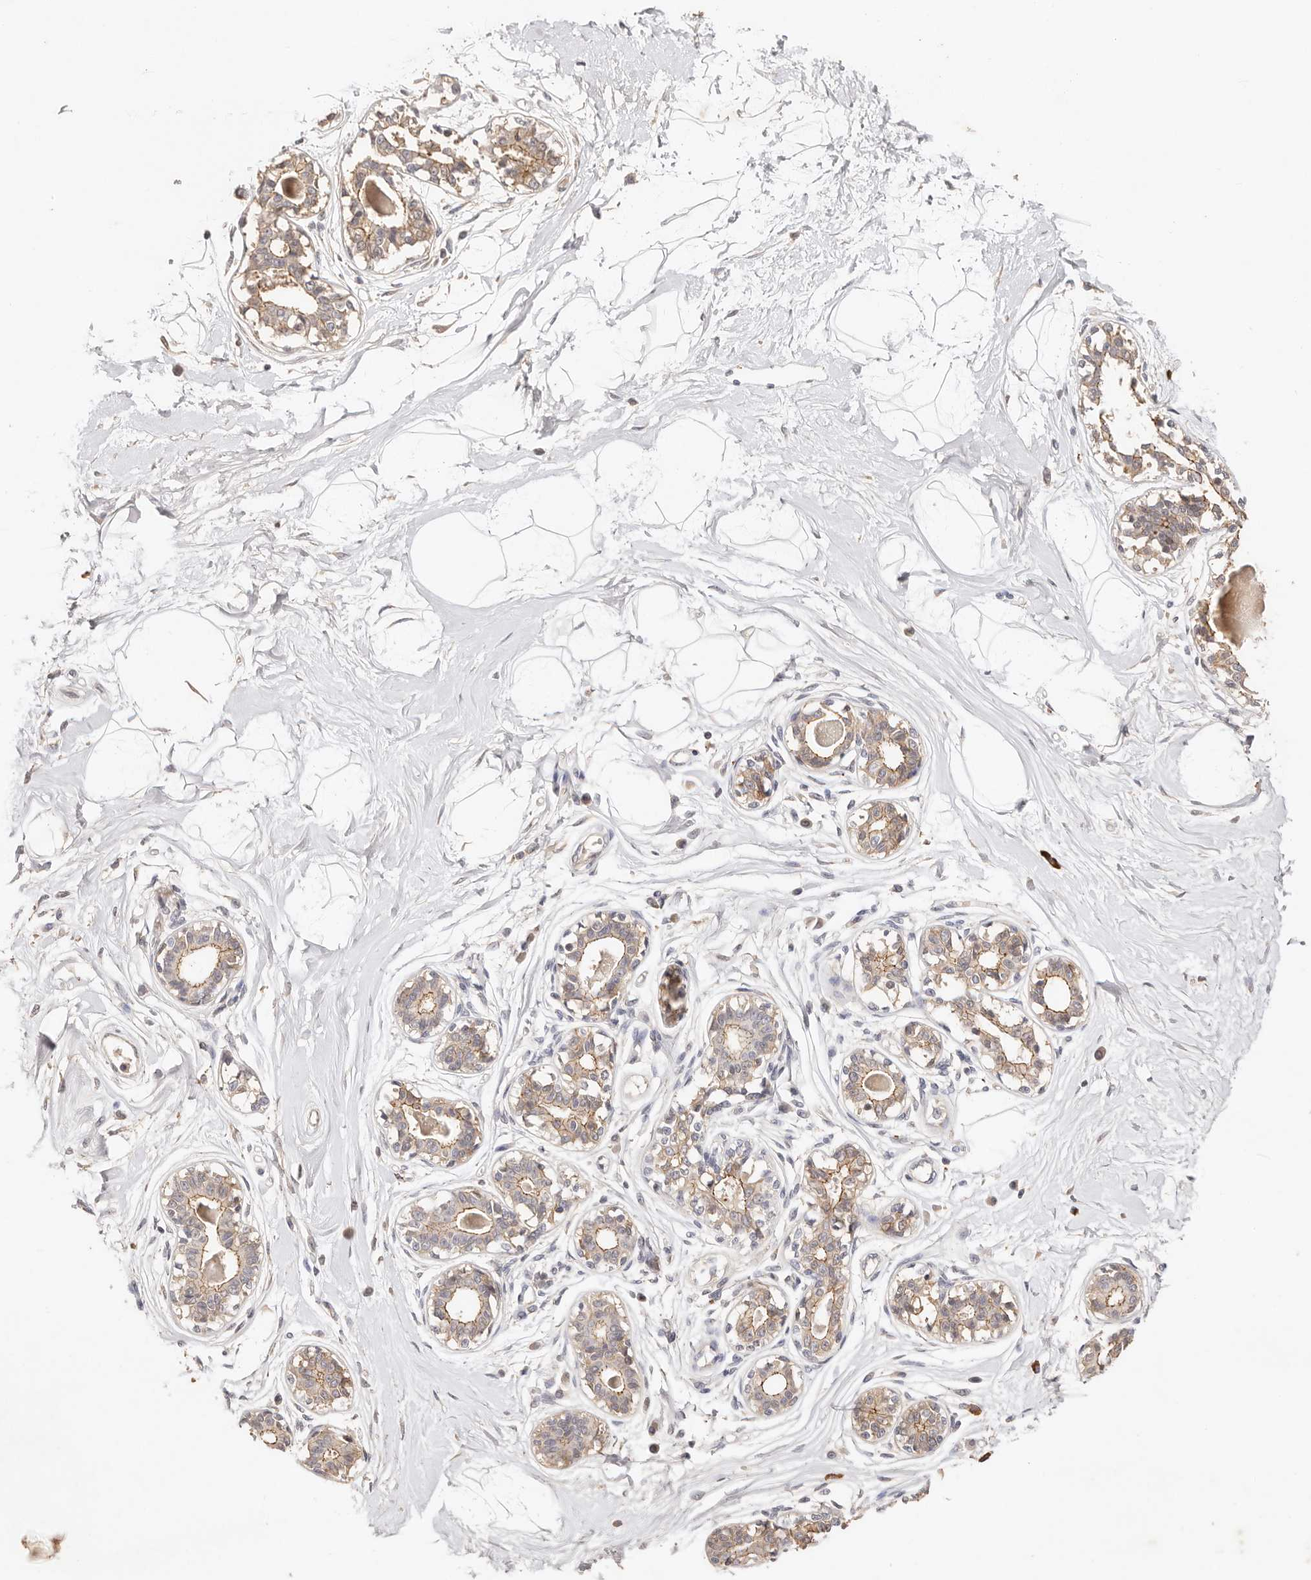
{"staining": {"intensity": "weak", "quantity": "<25%", "location": "cytoplasmic/membranous"}, "tissue": "breast", "cell_type": "Adipocytes", "image_type": "normal", "snomed": [{"axis": "morphology", "description": "Normal tissue, NOS"}, {"axis": "topography", "description": "Breast"}], "caption": "Protein analysis of unremarkable breast exhibits no significant expression in adipocytes.", "gene": "CXADR", "patient": {"sex": "female", "age": 45}}